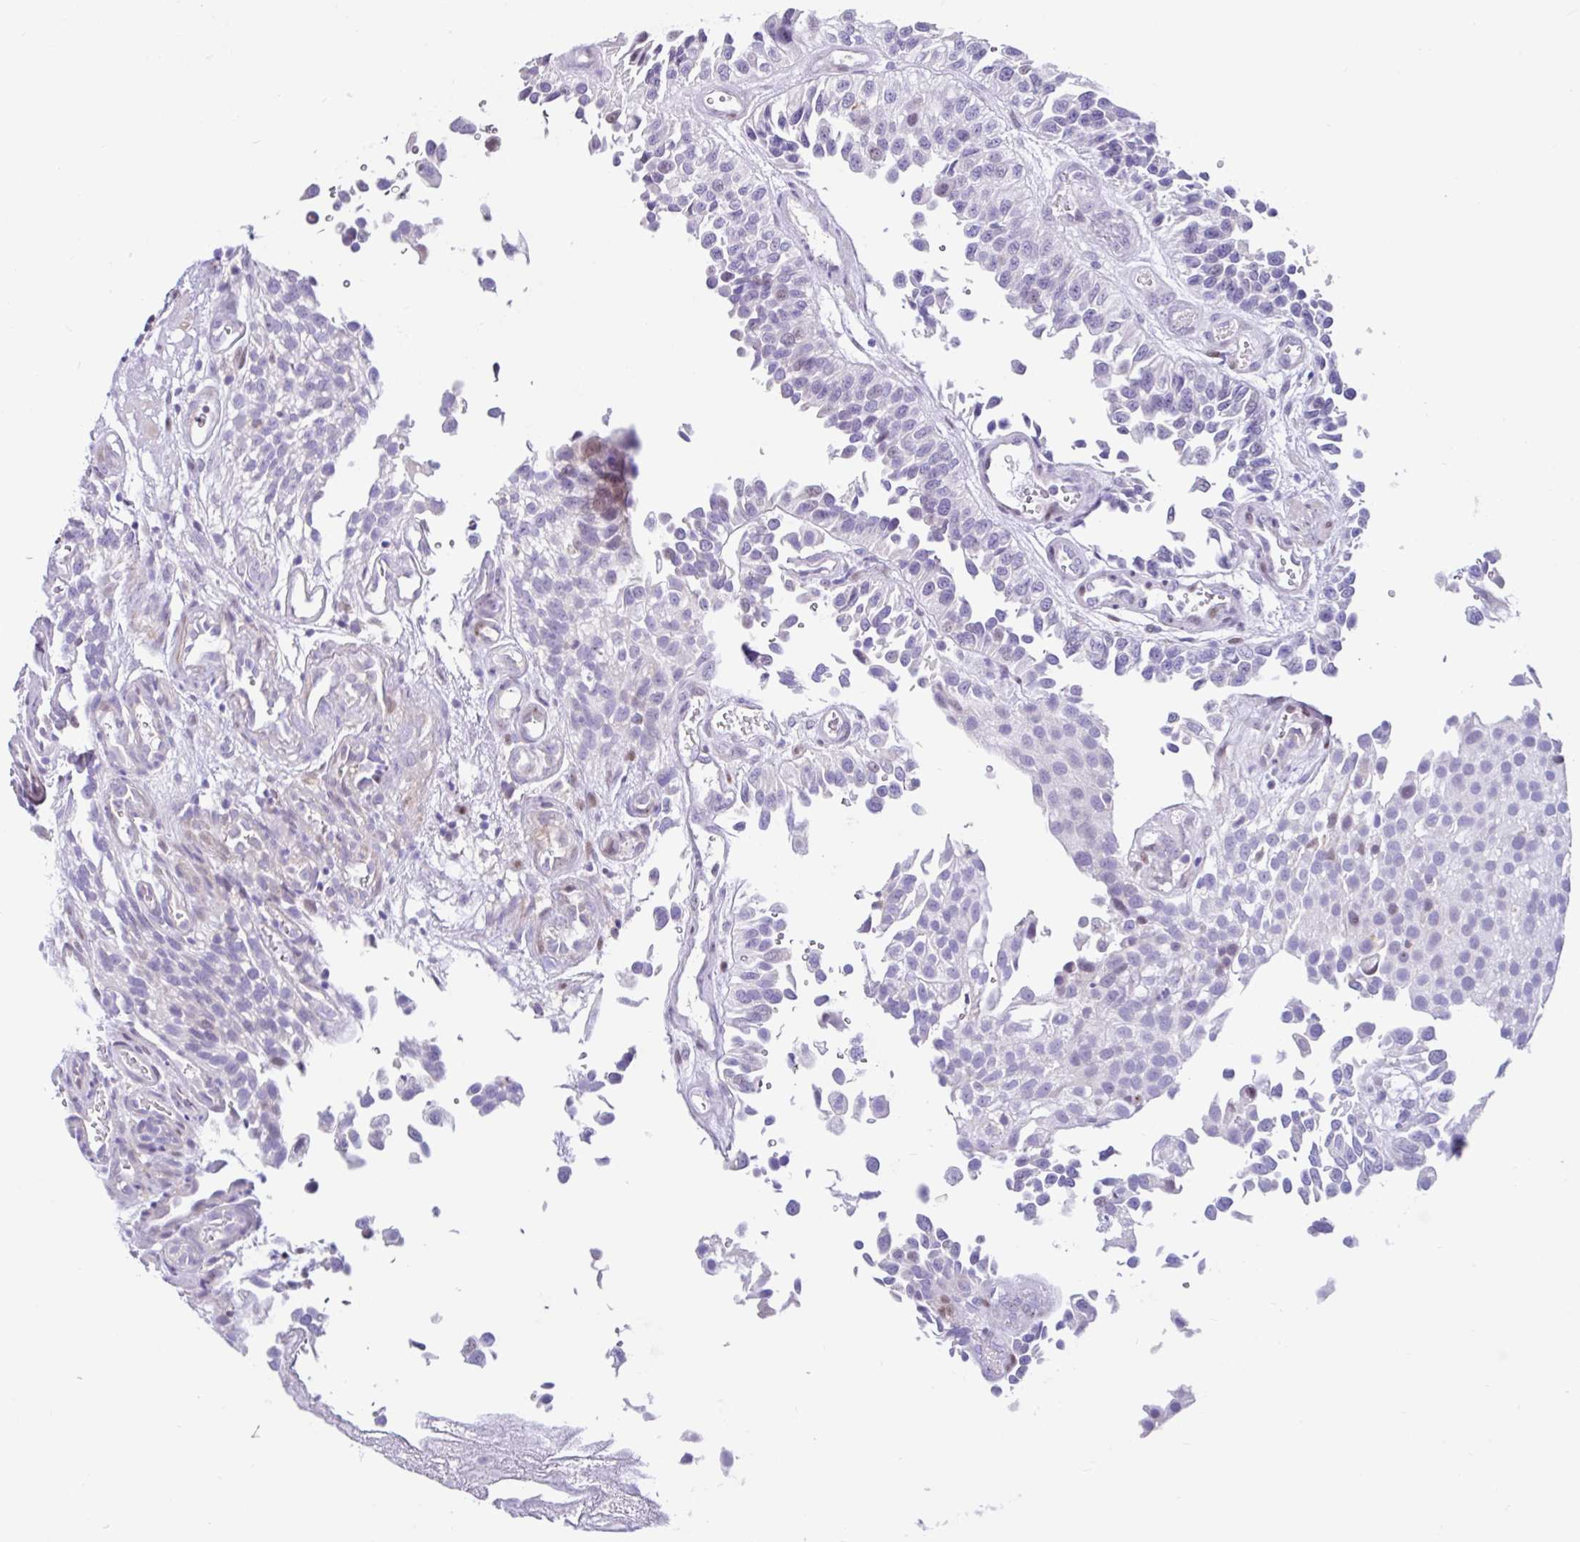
{"staining": {"intensity": "weak", "quantity": "<25%", "location": "nuclear"}, "tissue": "urothelial cancer", "cell_type": "Tumor cells", "image_type": "cancer", "snomed": [{"axis": "morphology", "description": "Urothelial carcinoma, NOS"}, {"axis": "topography", "description": "Urinary bladder"}], "caption": "Photomicrograph shows no significant protein staining in tumor cells of transitional cell carcinoma.", "gene": "NHLH2", "patient": {"sex": "male", "age": 87}}